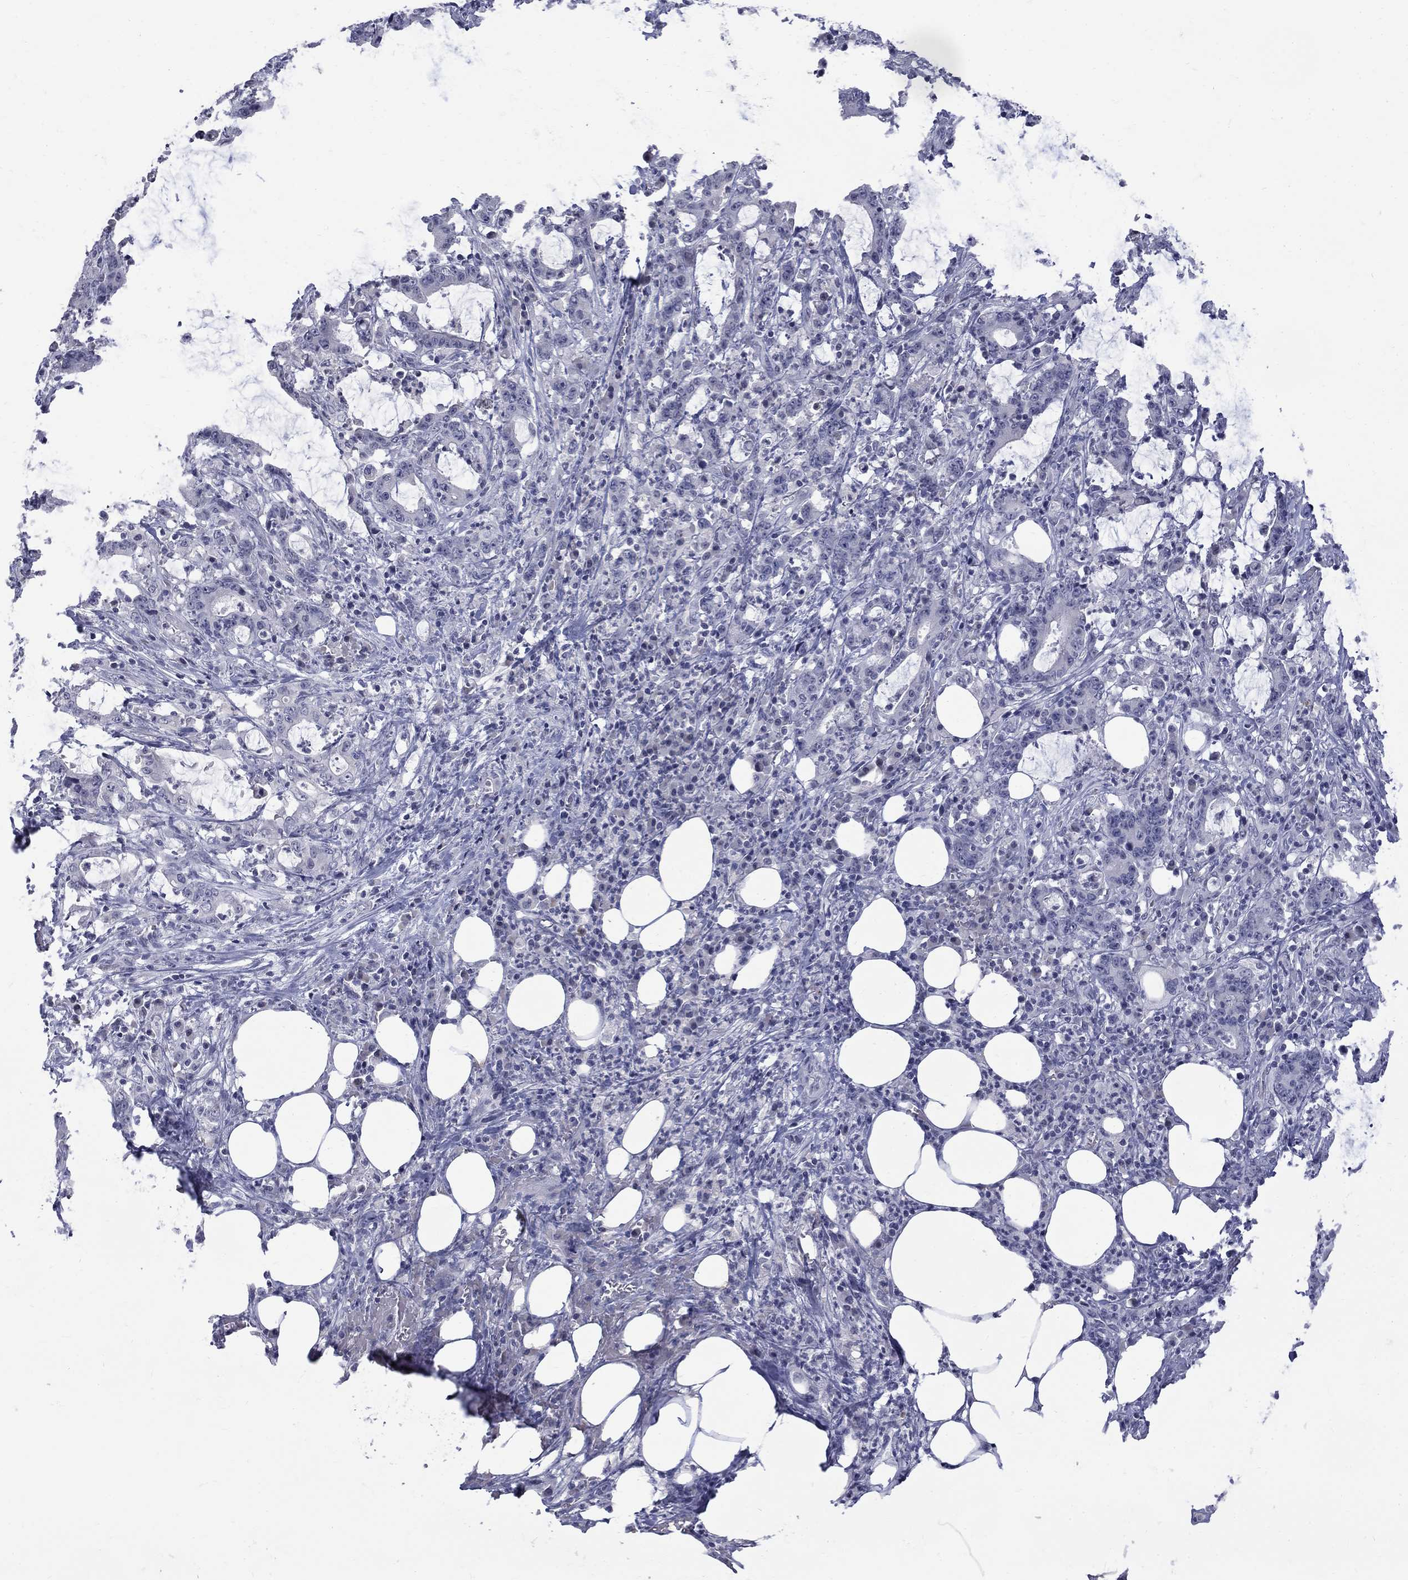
{"staining": {"intensity": "negative", "quantity": "none", "location": "none"}, "tissue": "stomach cancer", "cell_type": "Tumor cells", "image_type": "cancer", "snomed": [{"axis": "morphology", "description": "Adenocarcinoma, NOS"}, {"axis": "topography", "description": "Stomach, upper"}], "caption": "Micrograph shows no significant protein positivity in tumor cells of stomach adenocarcinoma.", "gene": "CTNND2", "patient": {"sex": "male", "age": 68}}